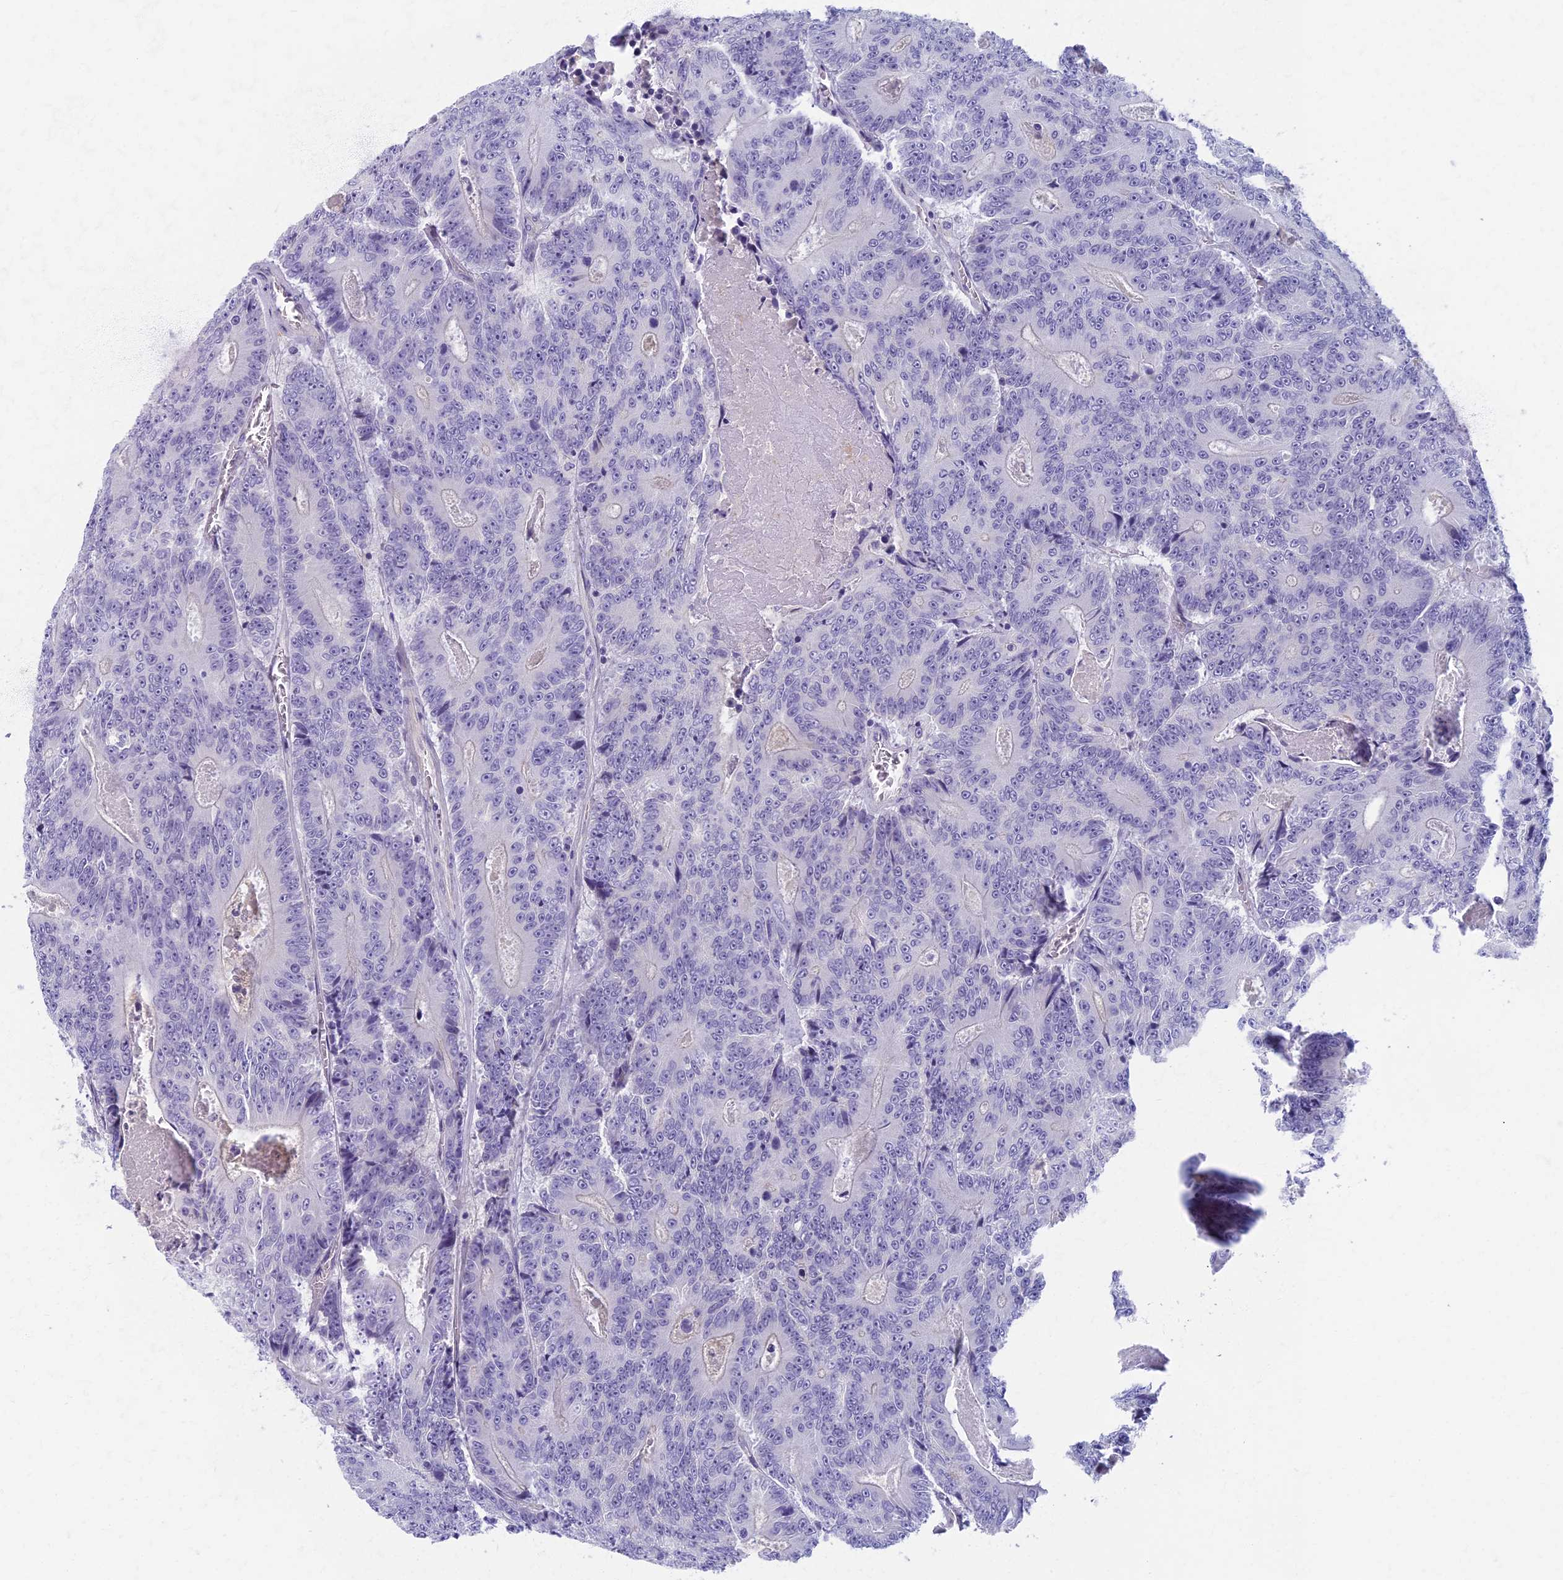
{"staining": {"intensity": "negative", "quantity": "none", "location": "none"}, "tissue": "colorectal cancer", "cell_type": "Tumor cells", "image_type": "cancer", "snomed": [{"axis": "morphology", "description": "Adenocarcinoma, NOS"}, {"axis": "topography", "description": "Colon"}], "caption": "This photomicrograph is of adenocarcinoma (colorectal) stained with IHC to label a protein in brown with the nuclei are counter-stained blue. There is no staining in tumor cells.", "gene": "AP4E1", "patient": {"sex": "male", "age": 83}}